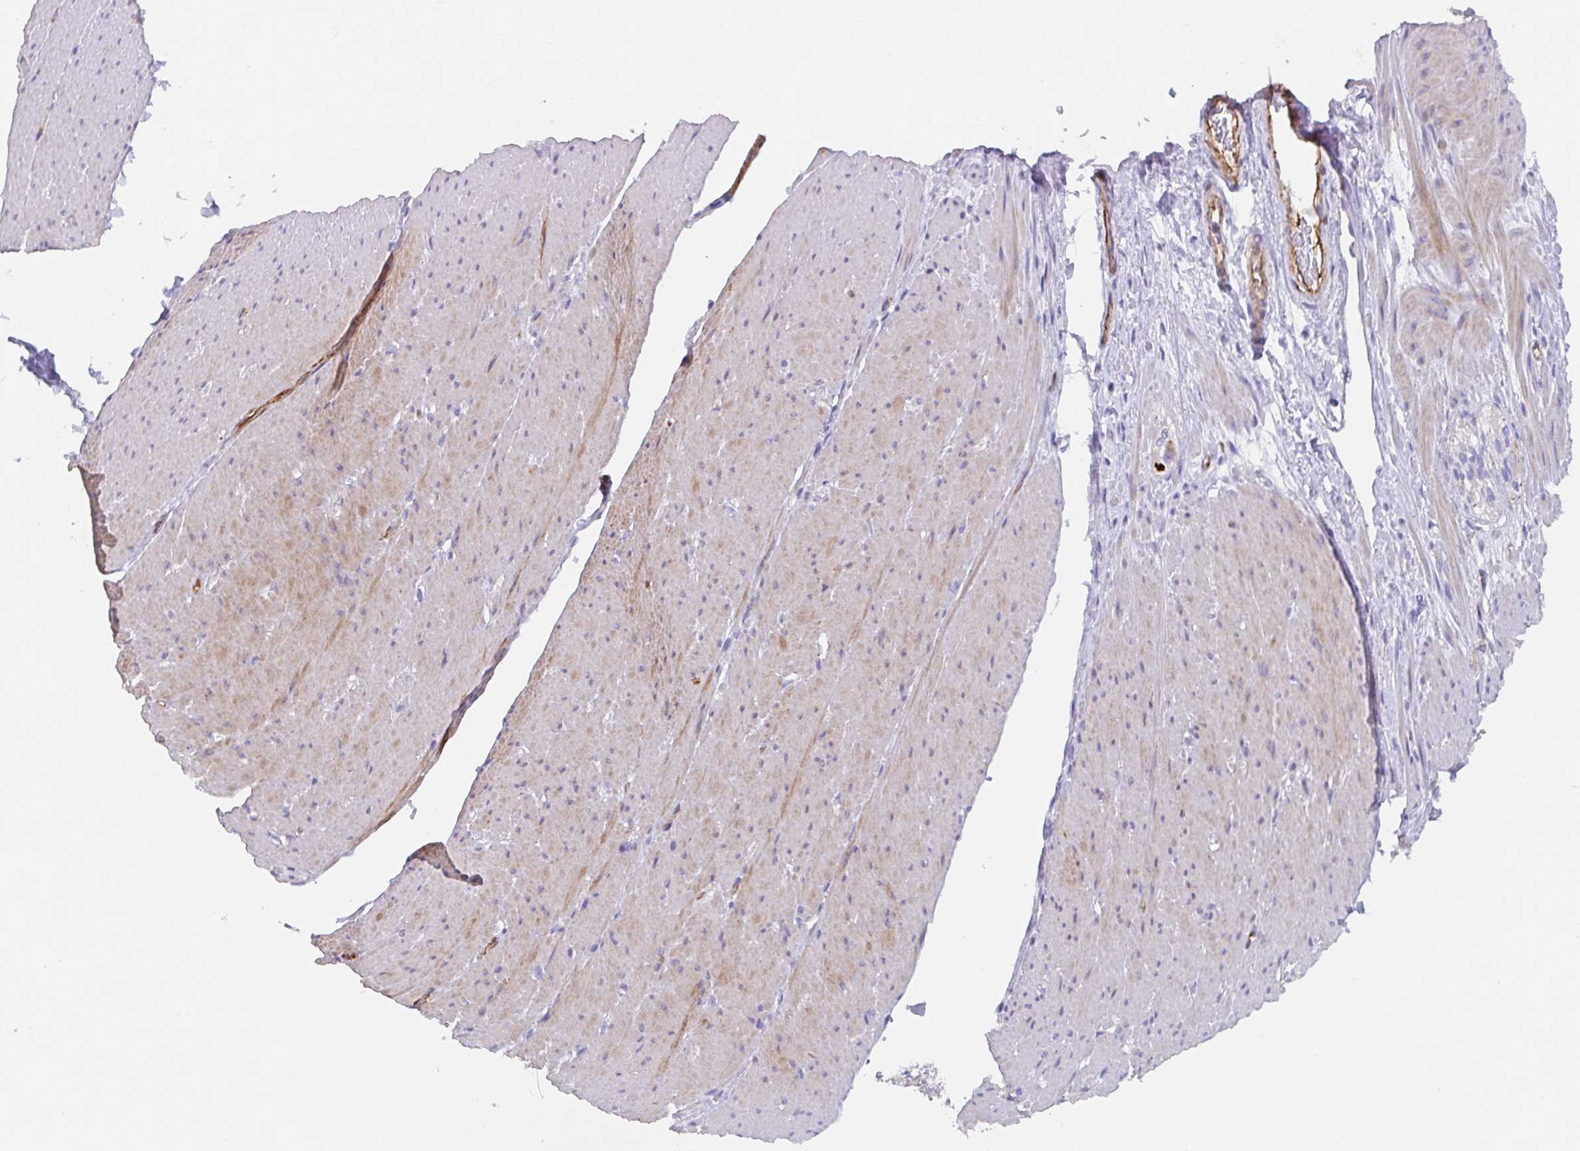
{"staining": {"intensity": "weak", "quantity": "25%-75%", "location": "cytoplasmic/membranous"}, "tissue": "smooth muscle", "cell_type": "Smooth muscle cells", "image_type": "normal", "snomed": [{"axis": "morphology", "description": "Normal tissue, NOS"}, {"axis": "topography", "description": "Smooth muscle"}, {"axis": "topography", "description": "Rectum"}], "caption": "Immunohistochemistry (IHC) photomicrograph of normal smooth muscle: human smooth muscle stained using immunohistochemistry demonstrates low levels of weak protein expression localized specifically in the cytoplasmic/membranous of smooth muscle cells, appearing as a cytoplasmic/membranous brown color.", "gene": "TRAM2", "patient": {"sex": "male", "age": 53}}